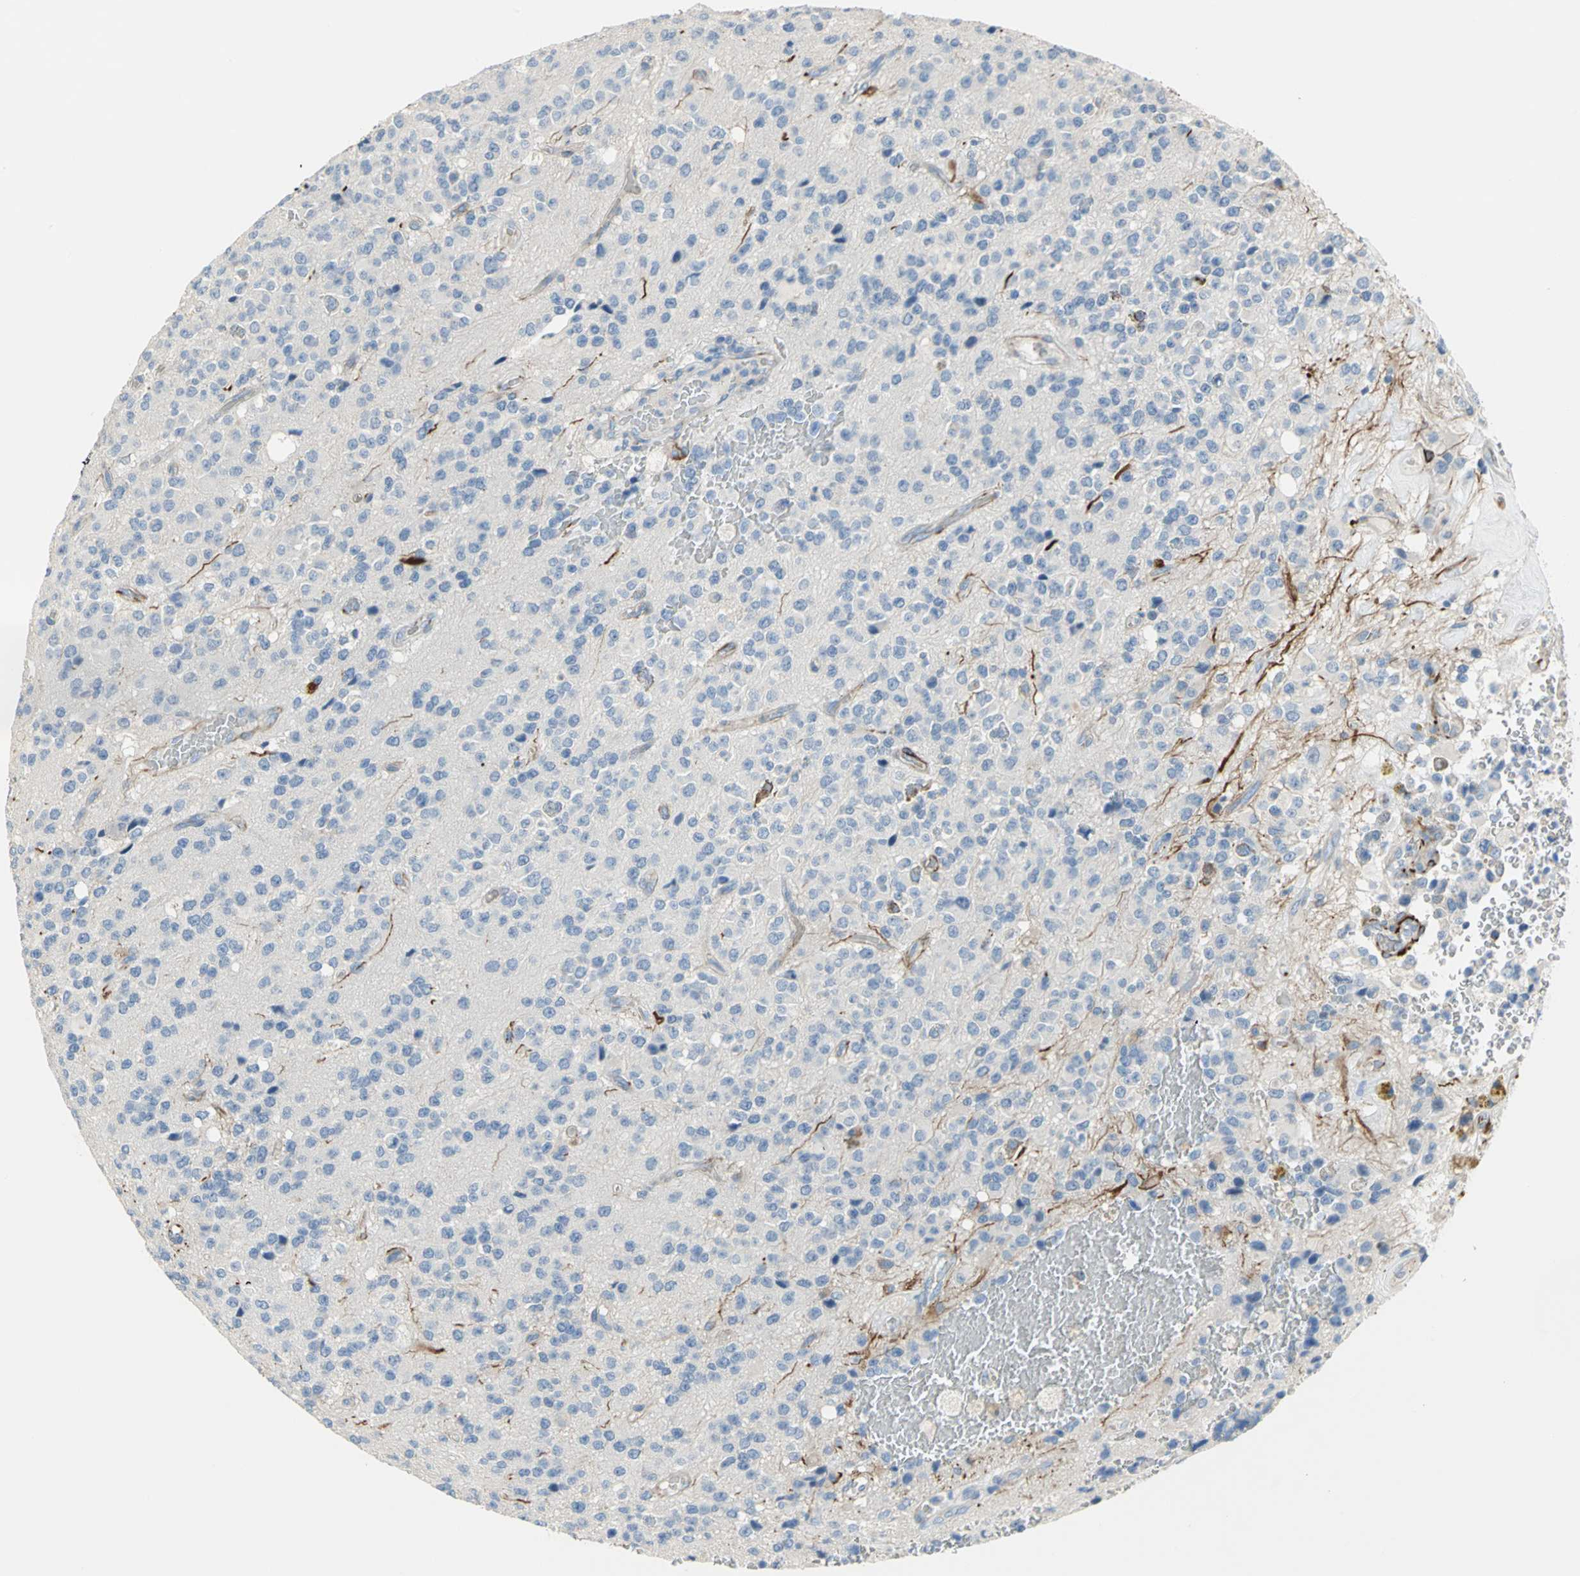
{"staining": {"intensity": "moderate", "quantity": "<25%", "location": "cytoplasmic/membranous"}, "tissue": "glioma", "cell_type": "Tumor cells", "image_type": "cancer", "snomed": [{"axis": "morphology", "description": "Glioma, malignant, High grade"}, {"axis": "topography", "description": "pancreas cauda"}], "caption": "Immunohistochemistry of human glioma displays low levels of moderate cytoplasmic/membranous expression in about <25% of tumor cells. (DAB (3,3'-diaminobenzidine) = brown stain, brightfield microscopy at high magnification).", "gene": "ALOX15", "patient": {"sex": "male", "age": 60}}